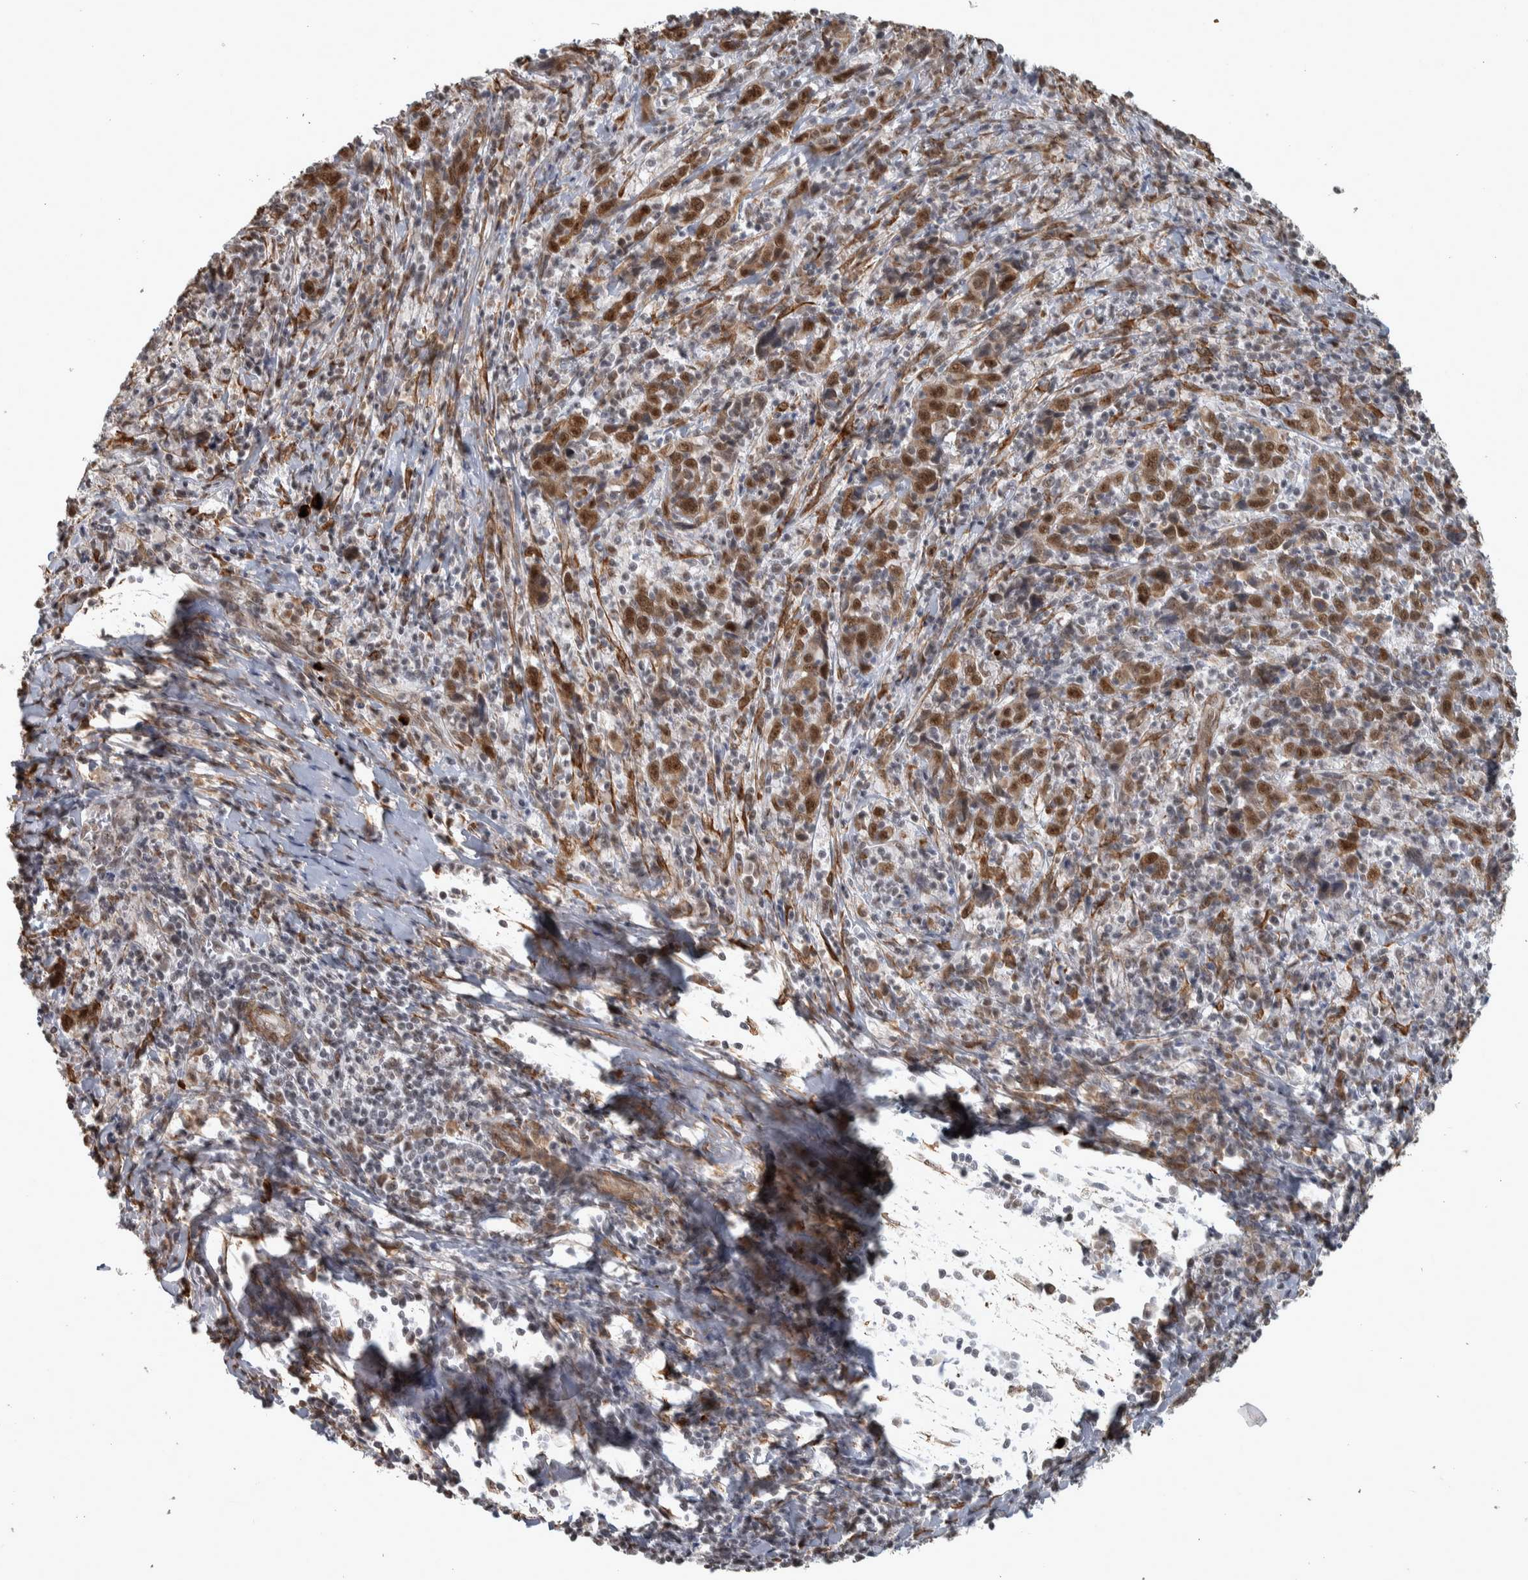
{"staining": {"intensity": "moderate", "quantity": ">75%", "location": "cytoplasmic/membranous,nuclear"}, "tissue": "cervical cancer", "cell_type": "Tumor cells", "image_type": "cancer", "snomed": [{"axis": "morphology", "description": "Squamous cell carcinoma, NOS"}, {"axis": "topography", "description": "Cervix"}], "caption": "Protein staining shows moderate cytoplasmic/membranous and nuclear expression in about >75% of tumor cells in squamous cell carcinoma (cervical).", "gene": "DDX42", "patient": {"sex": "female", "age": 46}}